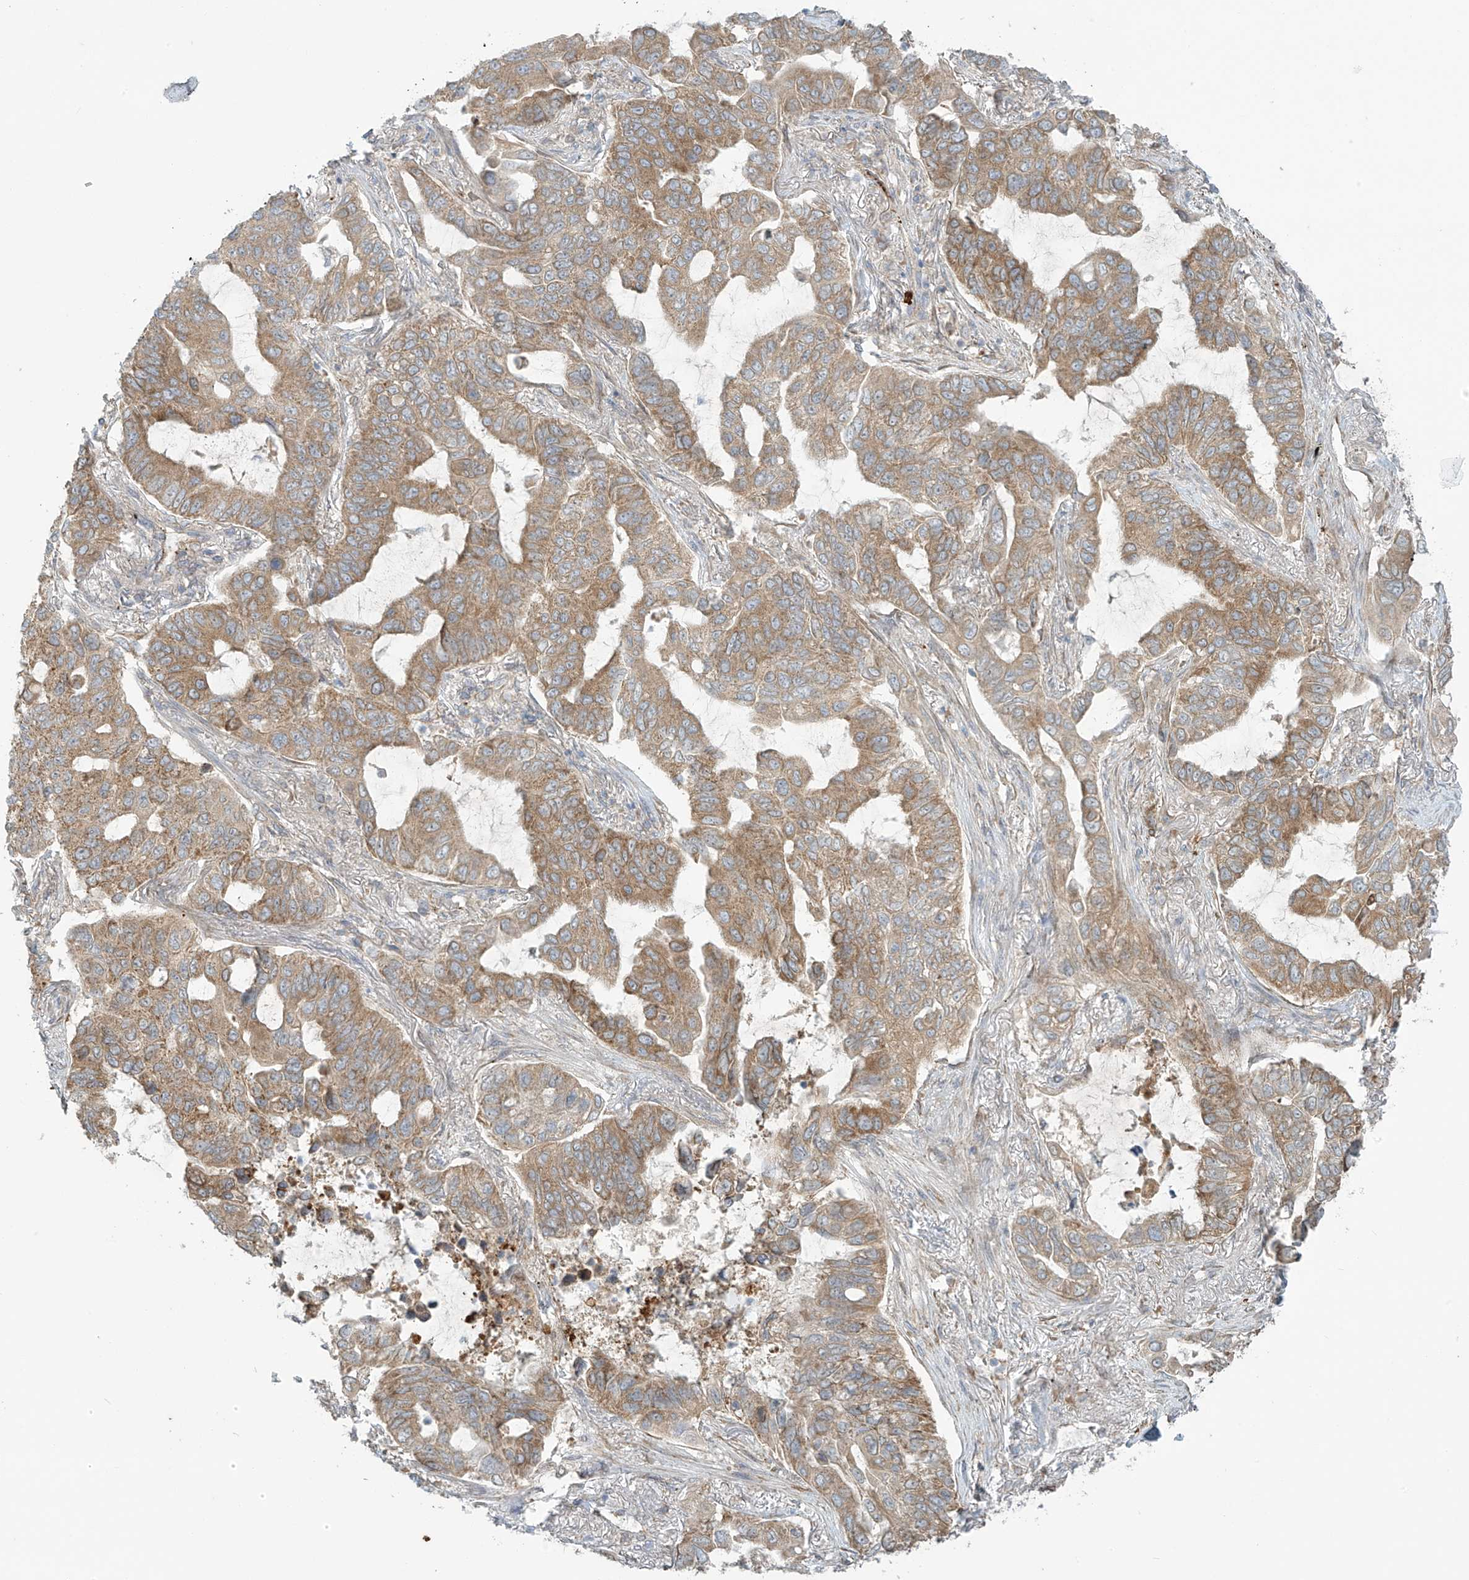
{"staining": {"intensity": "moderate", "quantity": ">75%", "location": "cytoplasmic/membranous"}, "tissue": "lung cancer", "cell_type": "Tumor cells", "image_type": "cancer", "snomed": [{"axis": "morphology", "description": "Adenocarcinoma, NOS"}, {"axis": "topography", "description": "Lung"}], "caption": "Immunohistochemistry image of human lung cancer (adenocarcinoma) stained for a protein (brown), which displays medium levels of moderate cytoplasmic/membranous staining in about >75% of tumor cells.", "gene": "LZTS3", "patient": {"sex": "male", "age": 64}}